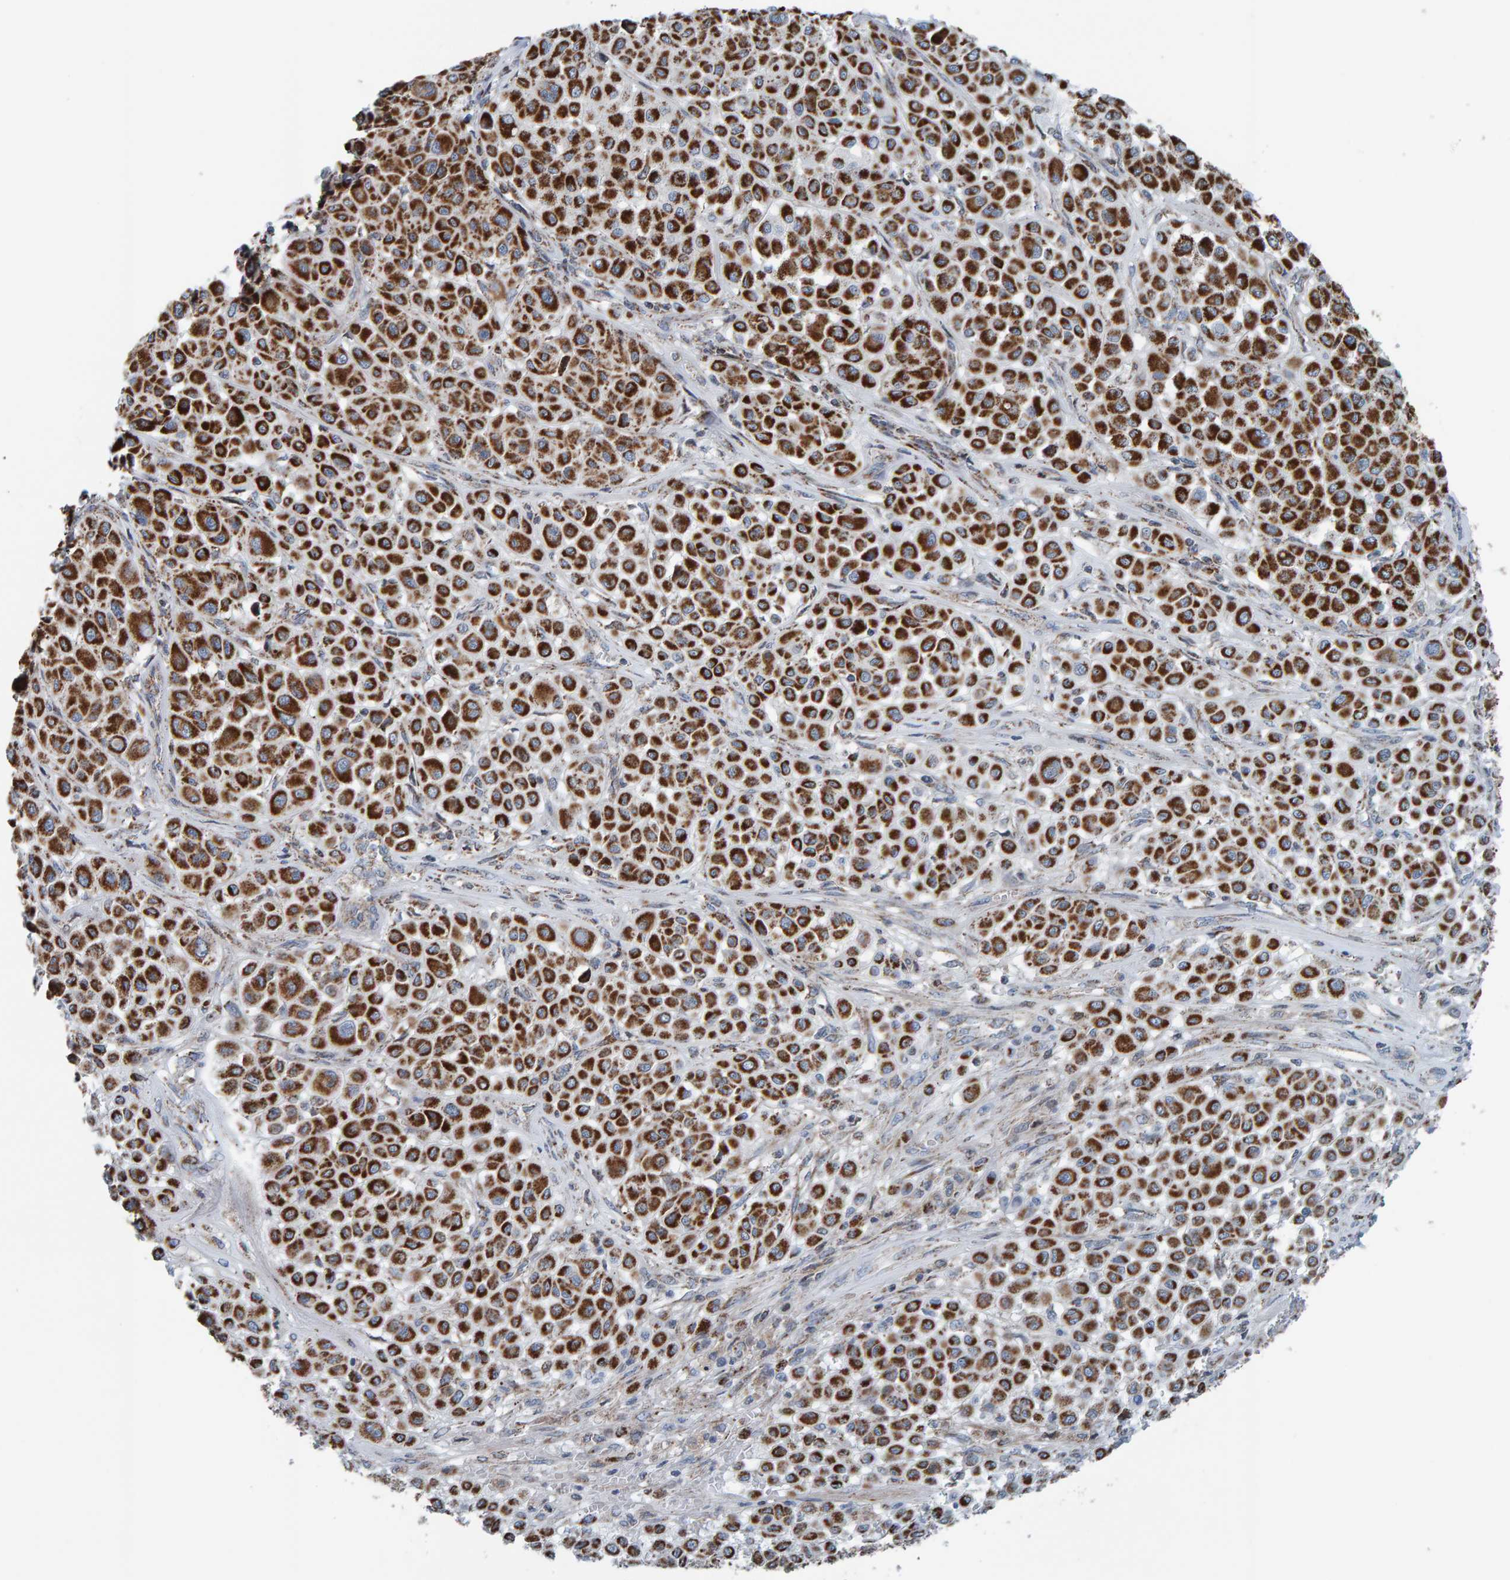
{"staining": {"intensity": "strong", "quantity": ">75%", "location": "cytoplasmic/membranous"}, "tissue": "melanoma", "cell_type": "Tumor cells", "image_type": "cancer", "snomed": [{"axis": "morphology", "description": "Malignant melanoma, Metastatic site"}, {"axis": "topography", "description": "Soft tissue"}], "caption": "Melanoma was stained to show a protein in brown. There is high levels of strong cytoplasmic/membranous staining in about >75% of tumor cells. The protein is stained brown, and the nuclei are stained in blue (DAB IHC with brightfield microscopy, high magnification).", "gene": "ZNF48", "patient": {"sex": "male", "age": 41}}